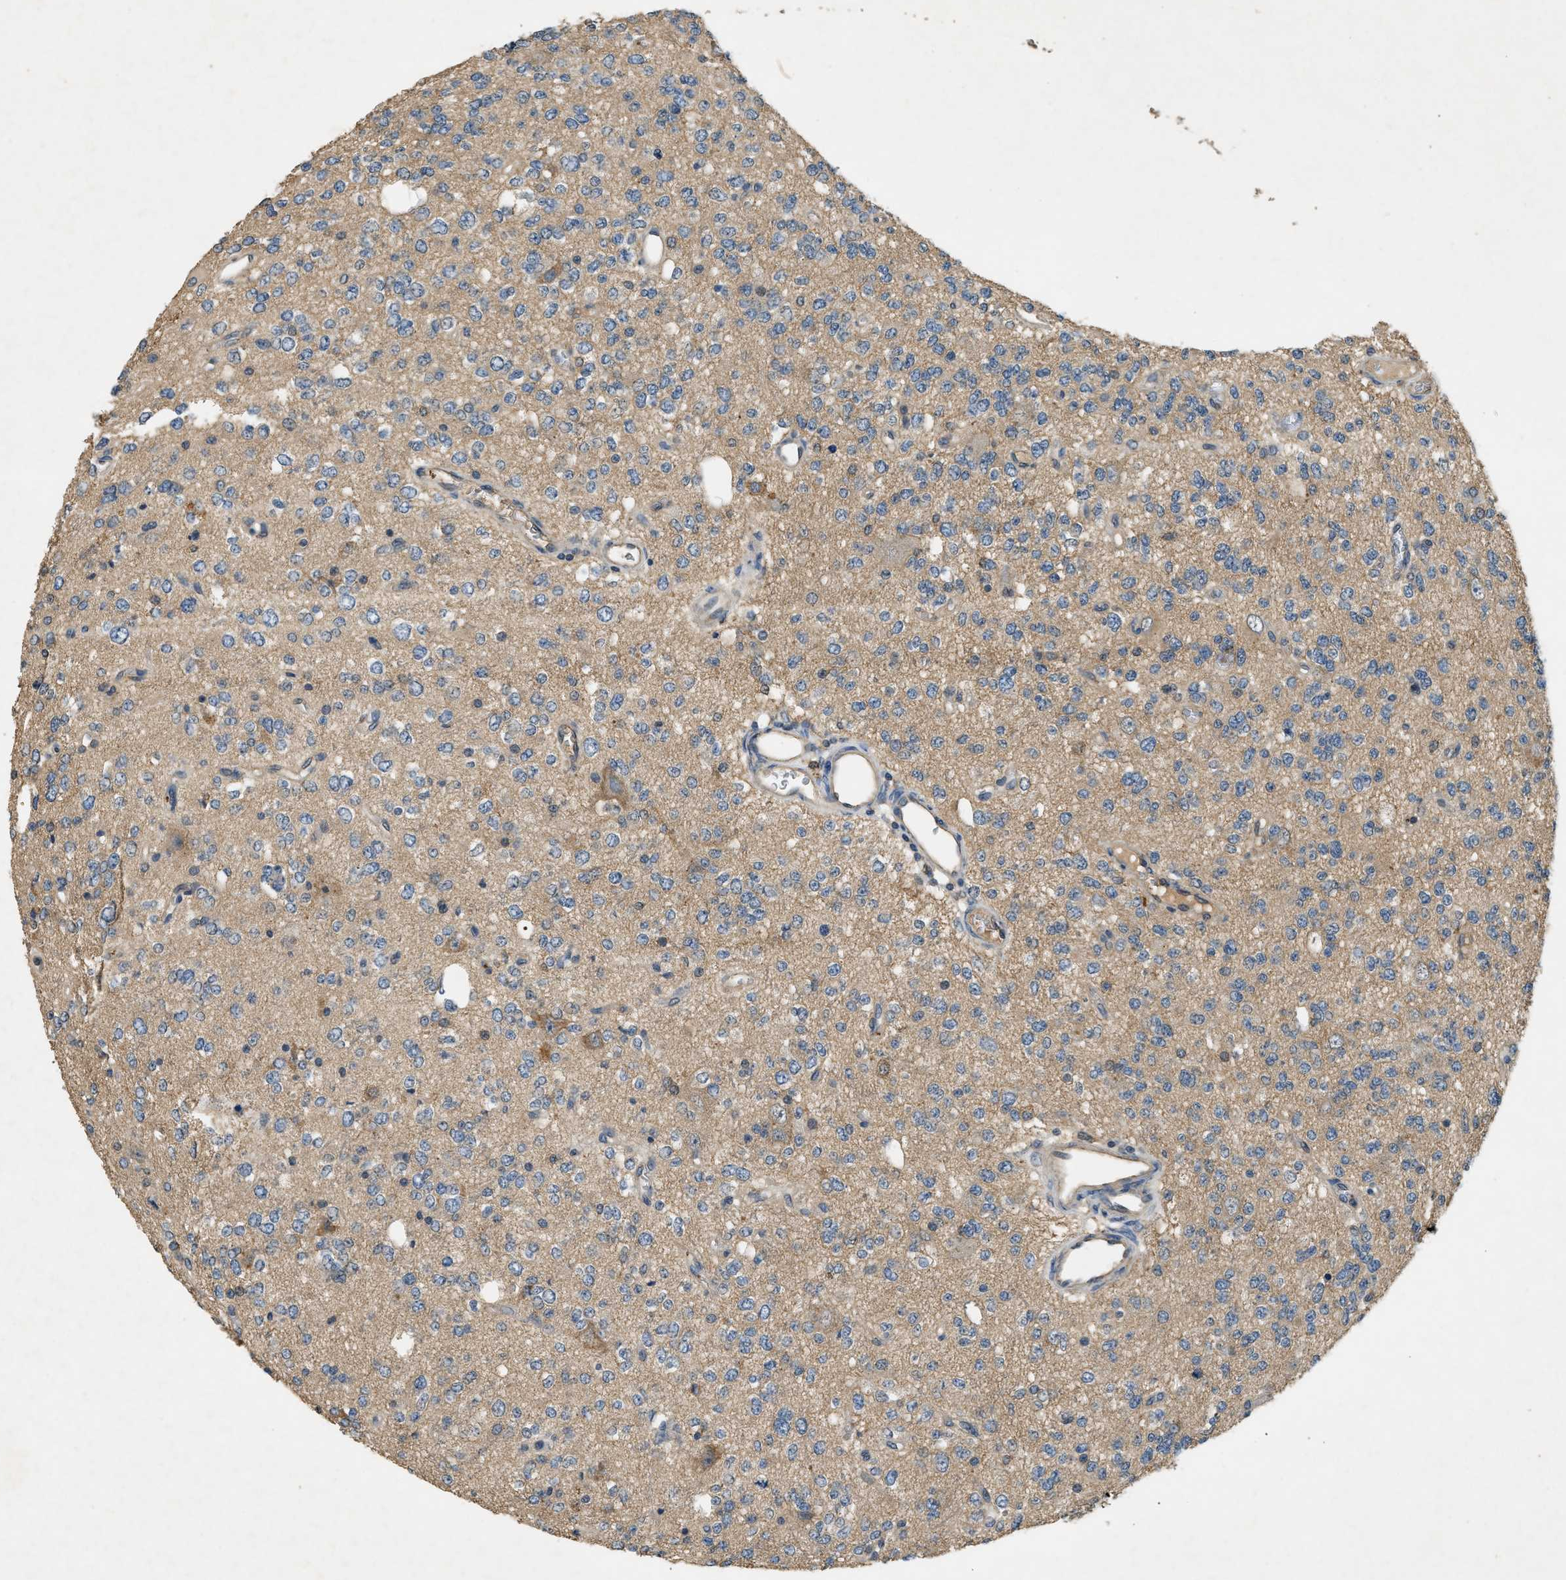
{"staining": {"intensity": "moderate", "quantity": "<25%", "location": "cytoplasmic/membranous"}, "tissue": "glioma", "cell_type": "Tumor cells", "image_type": "cancer", "snomed": [{"axis": "morphology", "description": "Glioma, malignant, Low grade"}, {"axis": "topography", "description": "Brain"}], "caption": "Moderate cytoplasmic/membranous staining for a protein is identified in about <25% of tumor cells of malignant glioma (low-grade) using immunohistochemistry (IHC).", "gene": "CFLAR", "patient": {"sex": "male", "age": 38}}